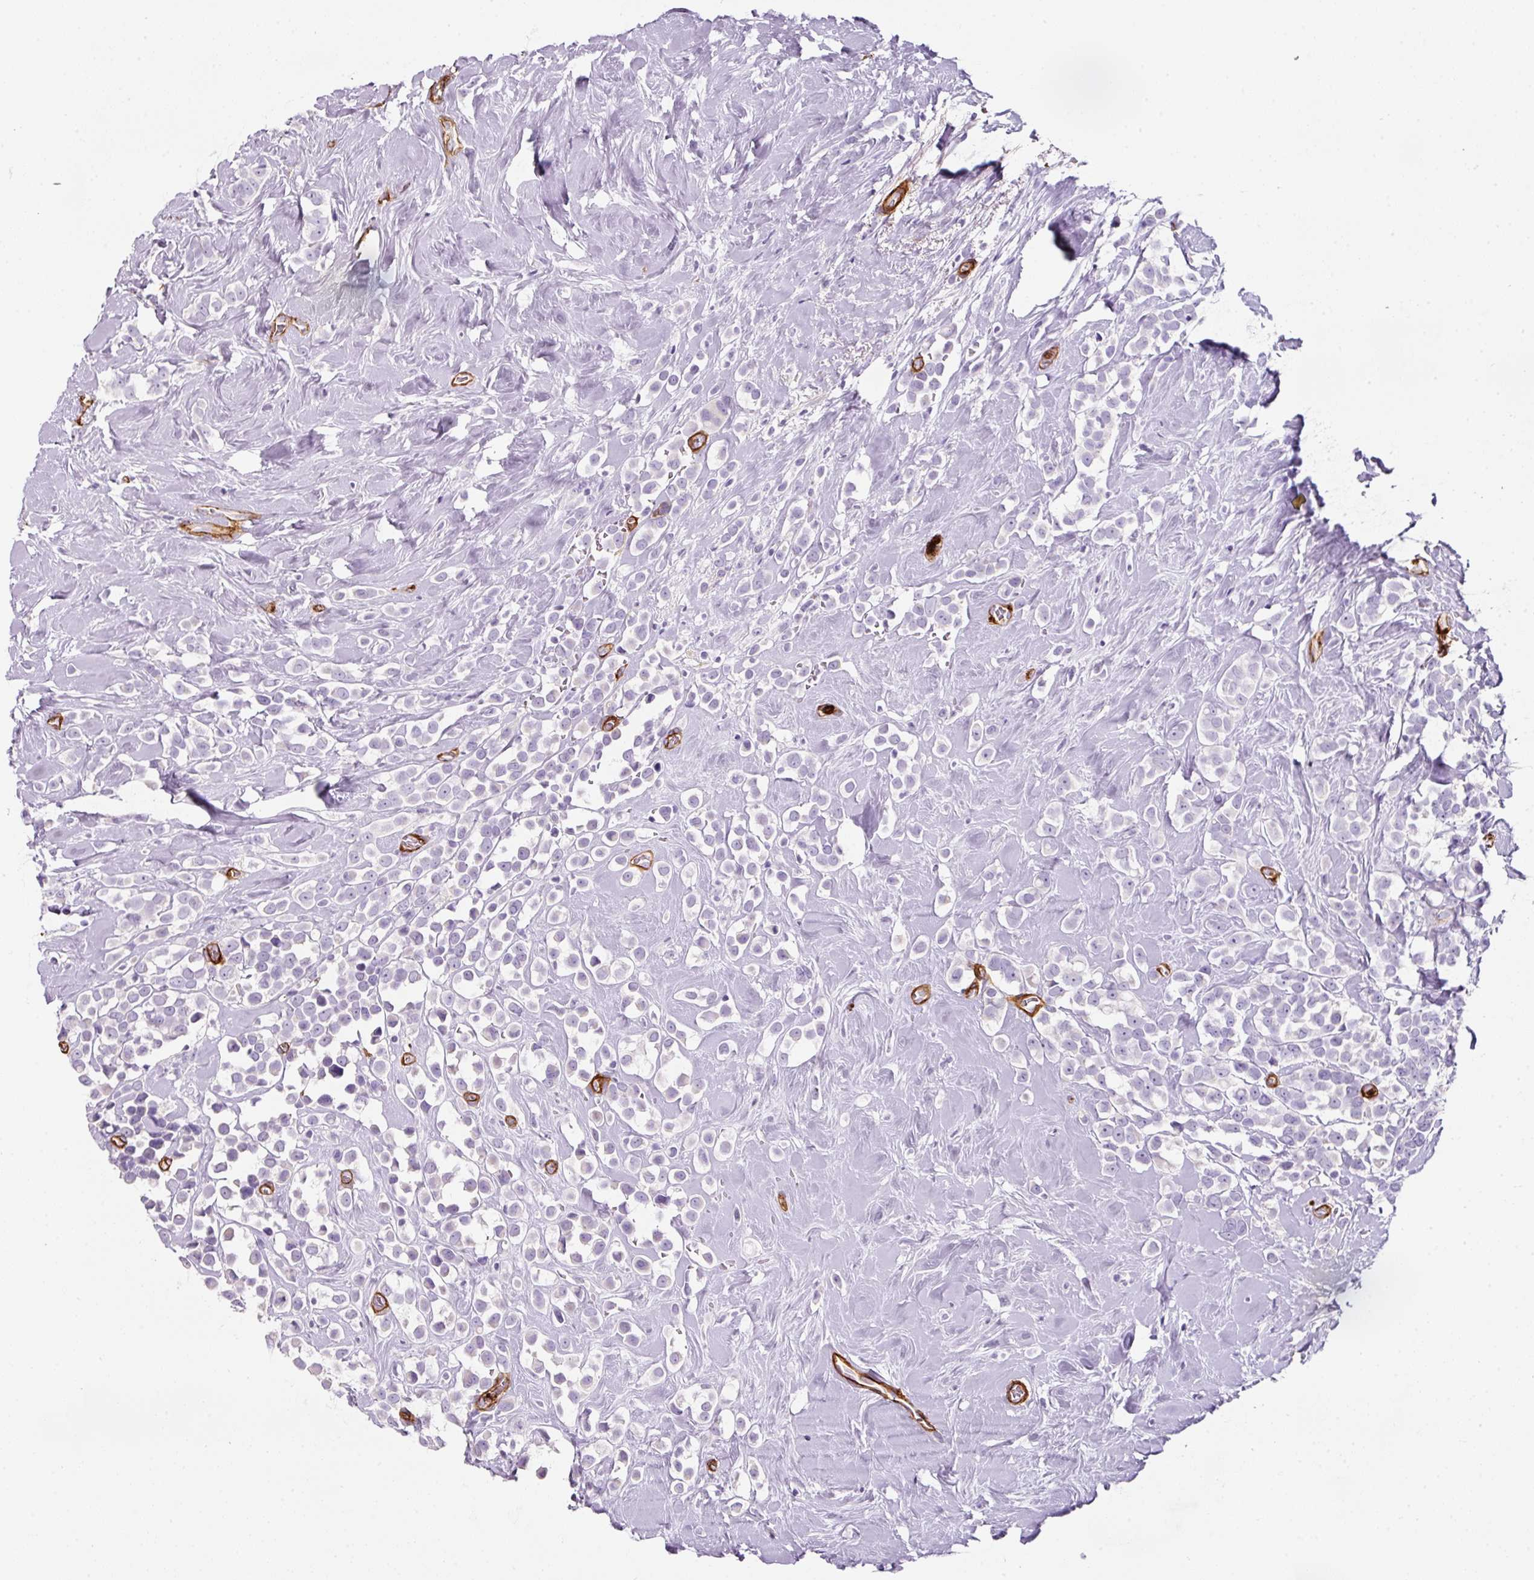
{"staining": {"intensity": "negative", "quantity": "none", "location": "none"}, "tissue": "breast cancer", "cell_type": "Tumor cells", "image_type": "cancer", "snomed": [{"axis": "morphology", "description": "Duct carcinoma"}, {"axis": "topography", "description": "Breast"}], "caption": "An image of invasive ductal carcinoma (breast) stained for a protein reveals no brown staining in tumor cells.", "gene": "LOXL4", "patient": {"sex": "female", "age": 80}}